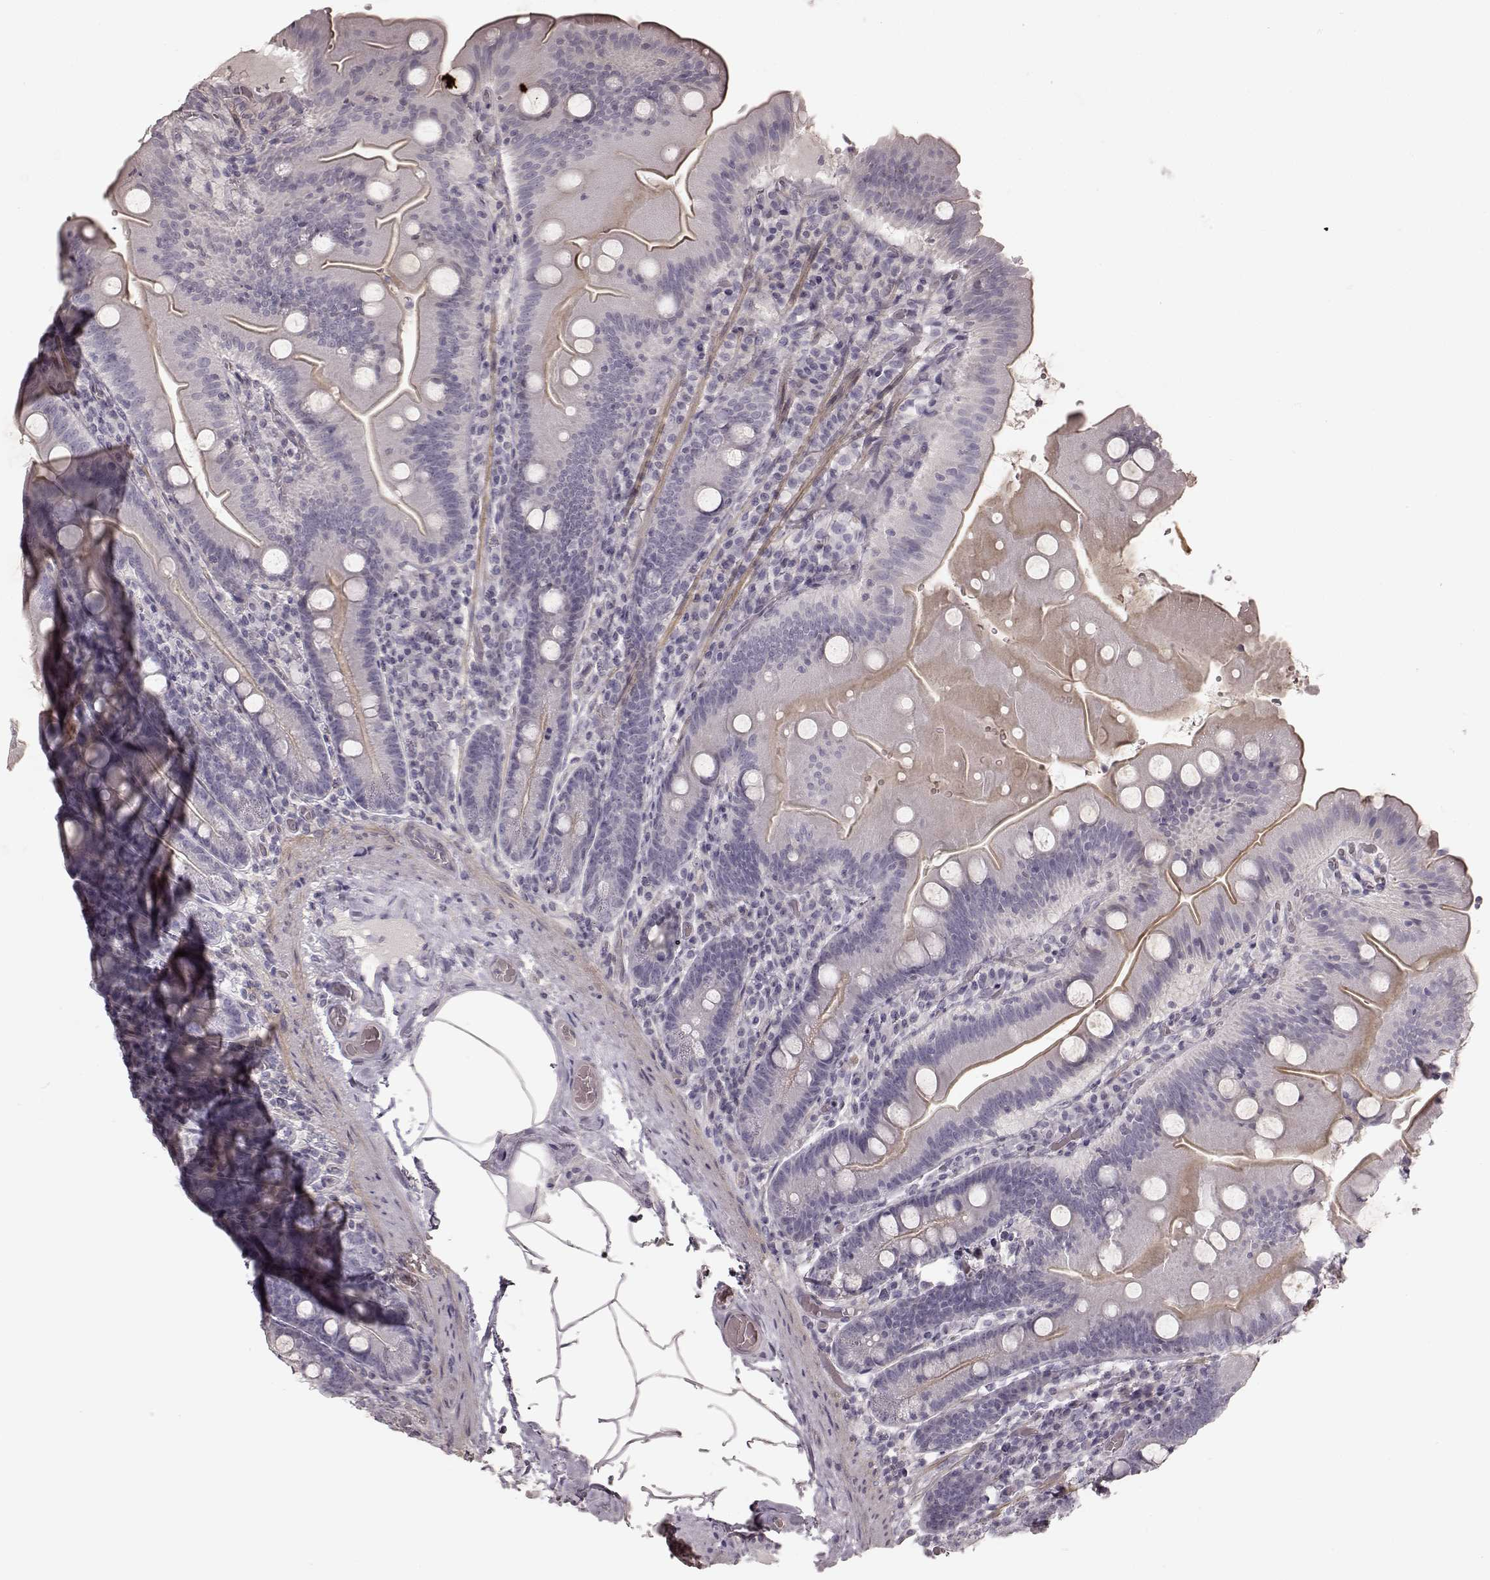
{"staining": {"intensity": "negative", "quantity": "none", "location": "none"}, "tissue": "small intestine", "cell_type": "Glandular cells", "image_type": "normal", "snomed": [{"axis": "morphology", "description": "Normal tissue, NOS"}, {"axis": "topography", "description": "Small intestine"}], "caption": "The photomicrograph reveals no staining of glandular cells in normal small intestine.", "gene": "PRLHR", "patient": {"sex": "male", "age": 37}}